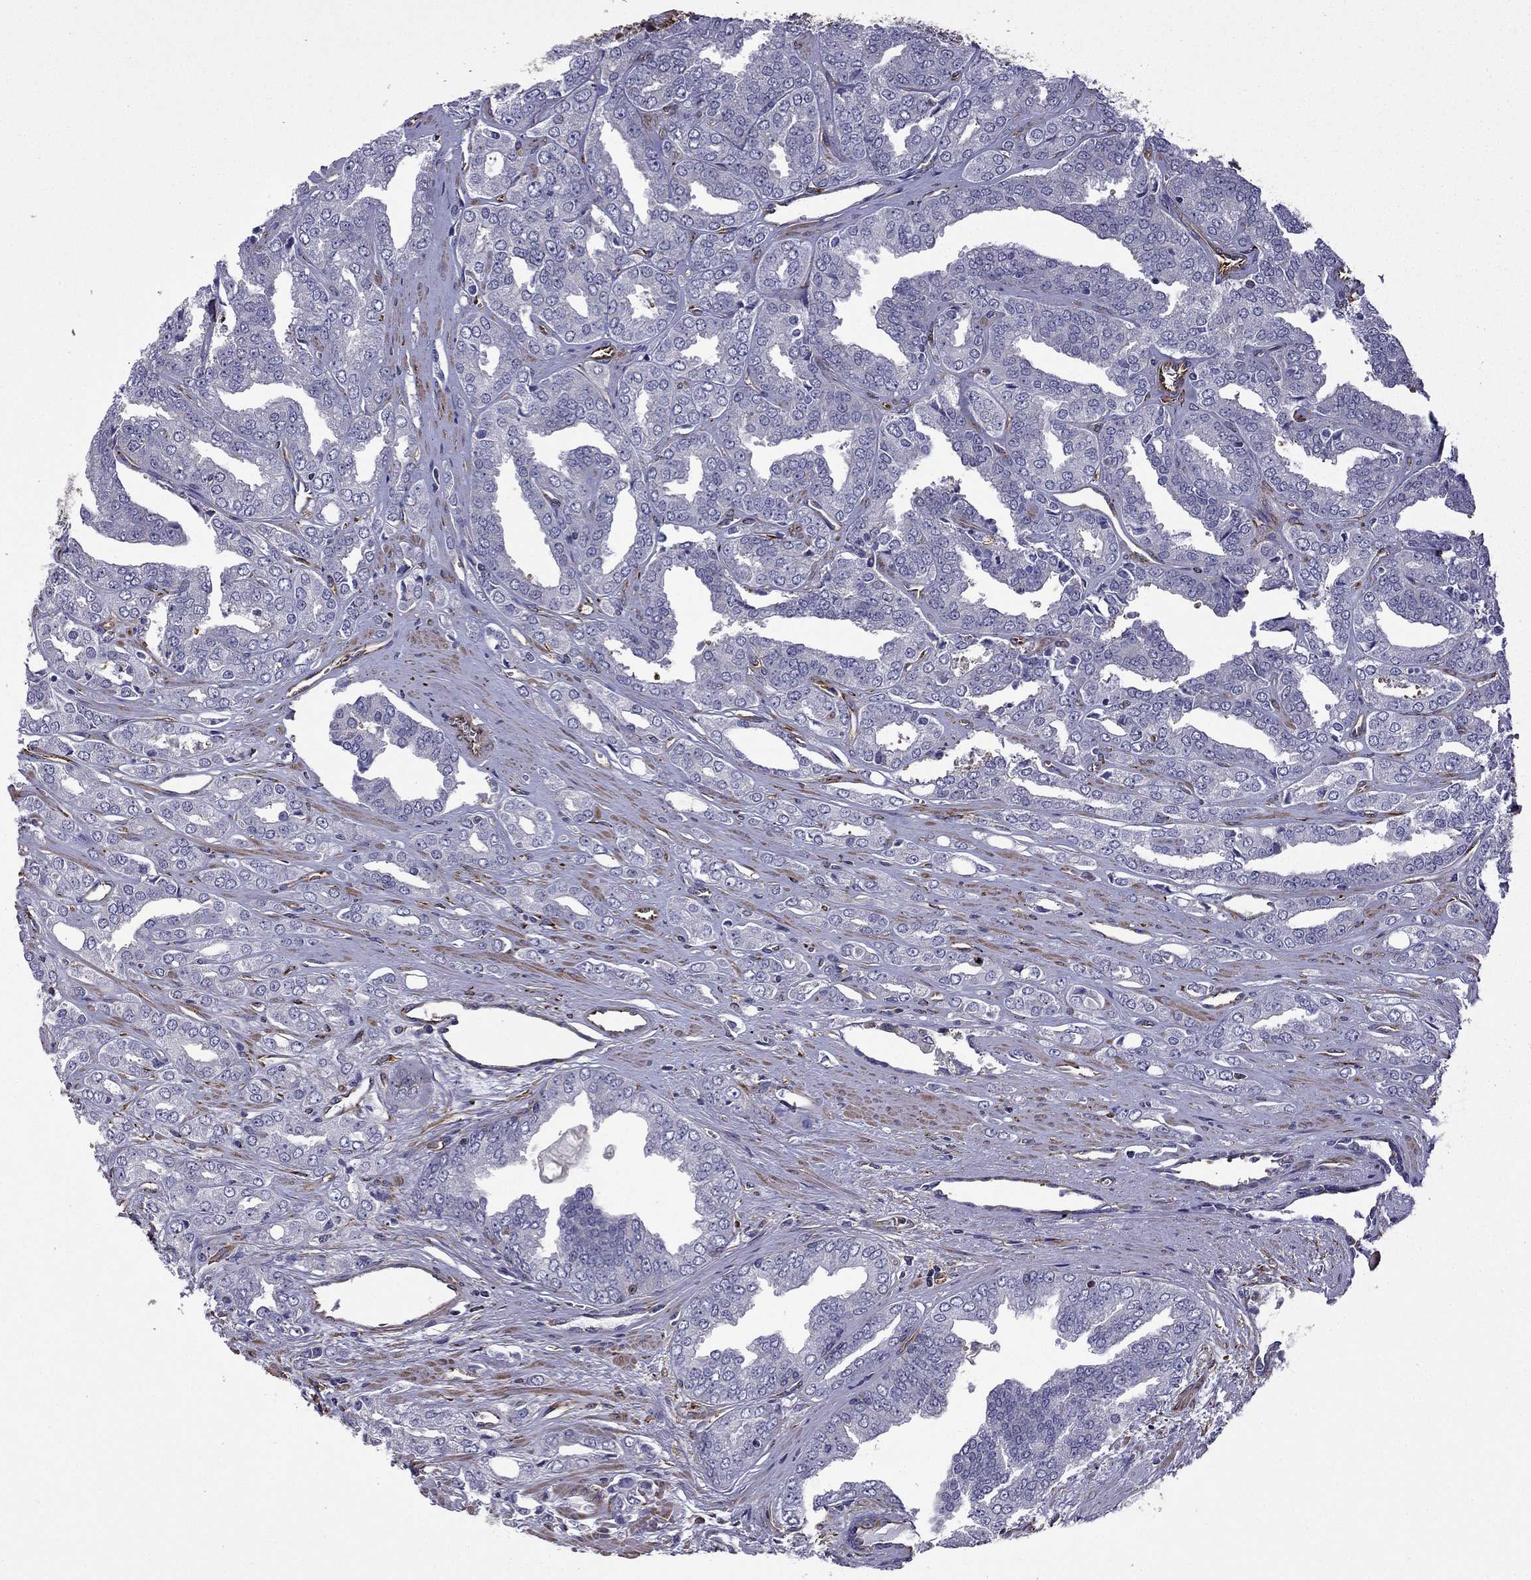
{"staining": {"intensity": "negative", "quantity": "none", "location": "none"}, "tissue": "prostate cancer", "cell_type": "Tumor cells", "image_type": "cancer", "snomed": [{"axis": "morphology", "description": "Adenocarcinoma, NOS"}, {"axis": "morphology", "description": "Adenocarcinoma, High grade"}, {"axis": "topography", "description": "Prostate"}], "caption": "IHC image of adenocarcinoma (prostate) stained for a protein (brown), which displays no staining in tumor cells. Brightfield microscopy of immunohistochemistry (IHC) stained with DAB (brown) and hematoxylin (blue), captured at high magnification.", "gene": "MAP4", "patient": {"sex": "male", "age": 70}}